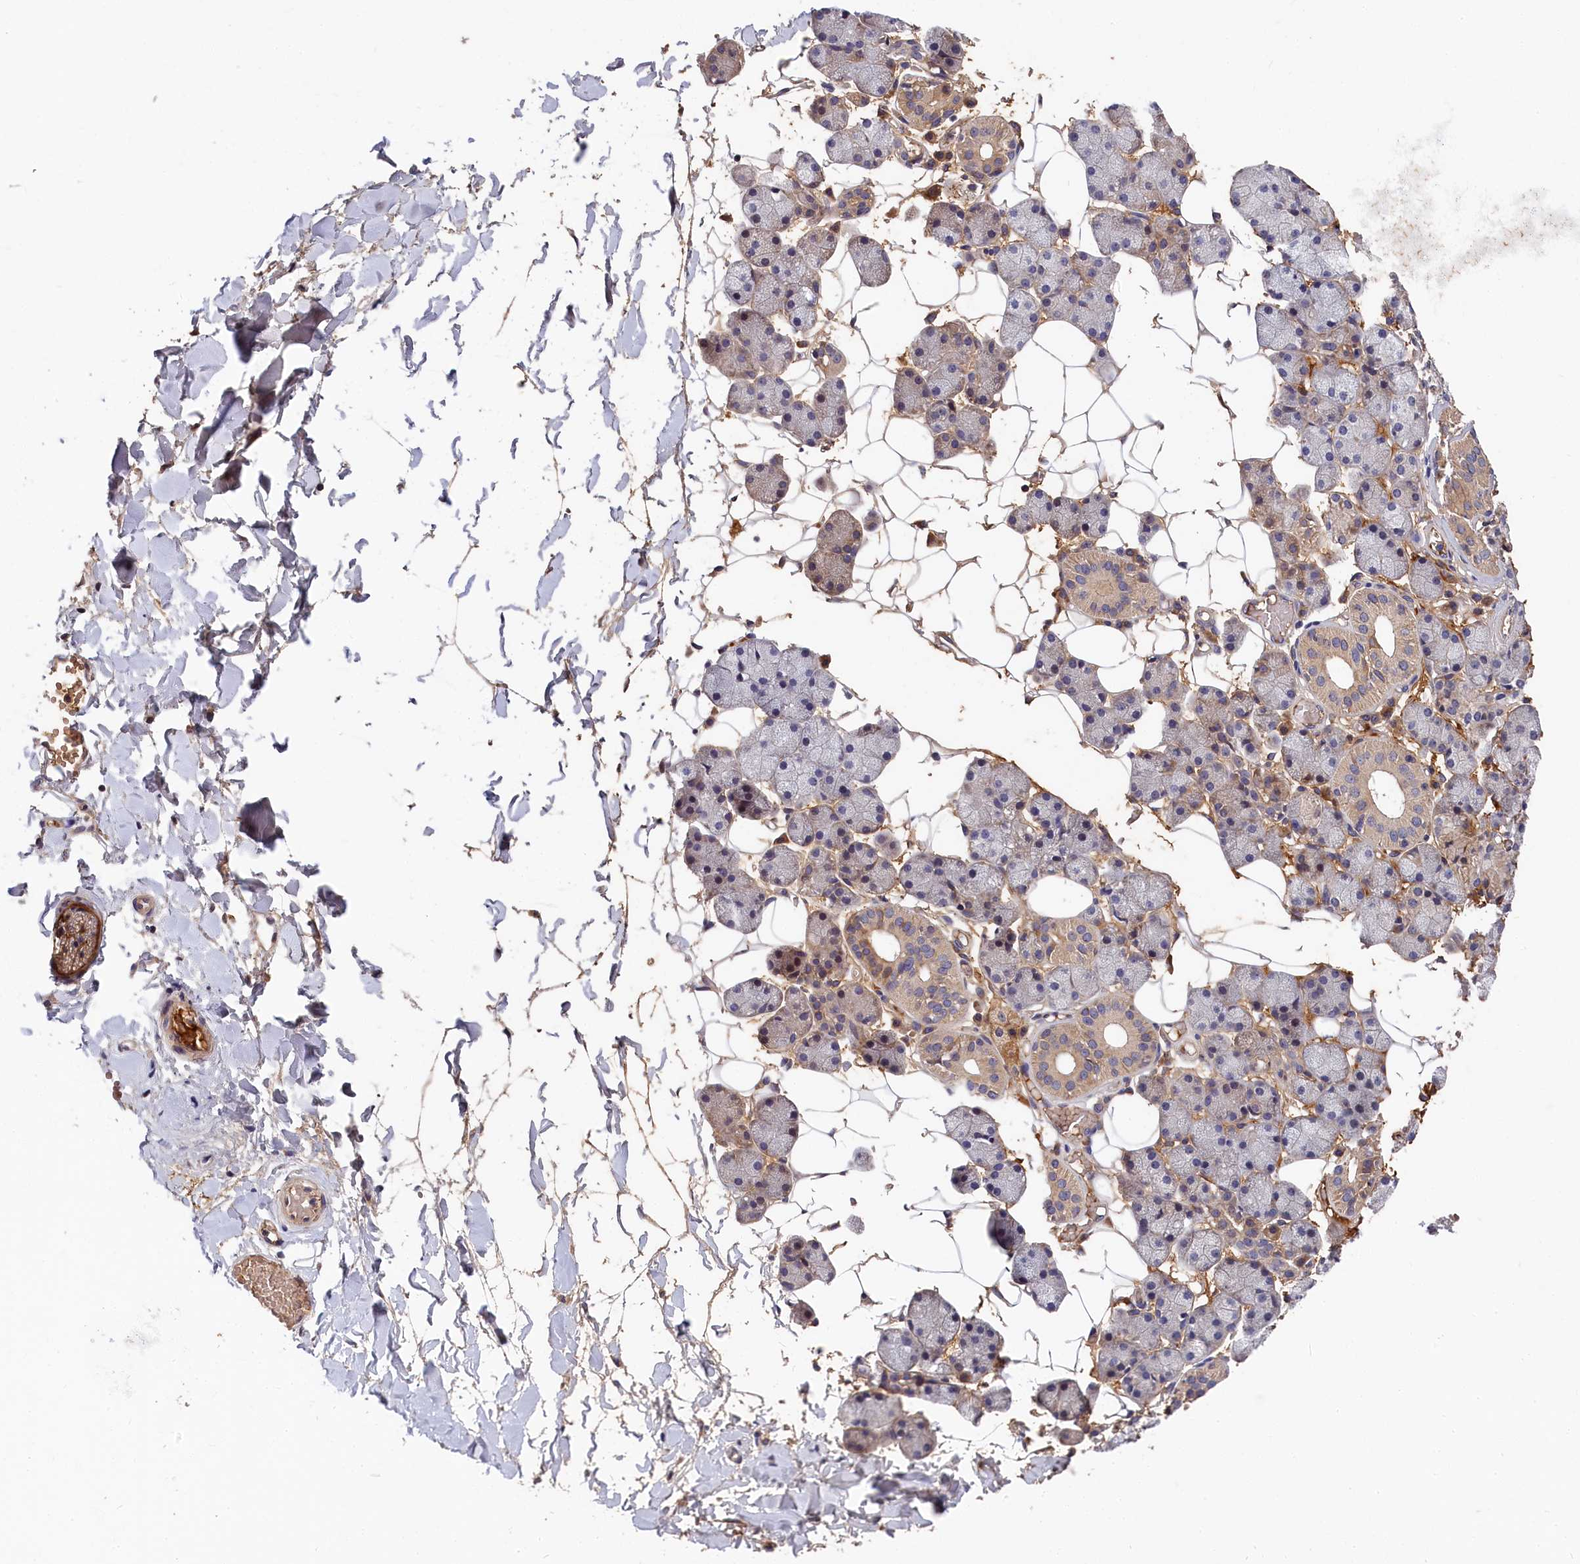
{"staining": {"intensity": "moderate", "quantity": "25%-75%", "location": "cytoplasmic/membranous"}, "tissue": "salivary gland", "cell_type": "Glandular cells", "image_type": "normal", "snomed": [{"axis": "morphology", "description": "Normal tissue, NOS"}, {"axis": "topography", "description": "Salivary gland"}], "caption": "Protein expression by IHC exhibits moderate cytoplasmic/membranous expression in approximately 25%-75% of glandular cells in unremarkable salivary gland.", "gene": "ITIH1", "patient": {"sex": "female", "age": 33}}